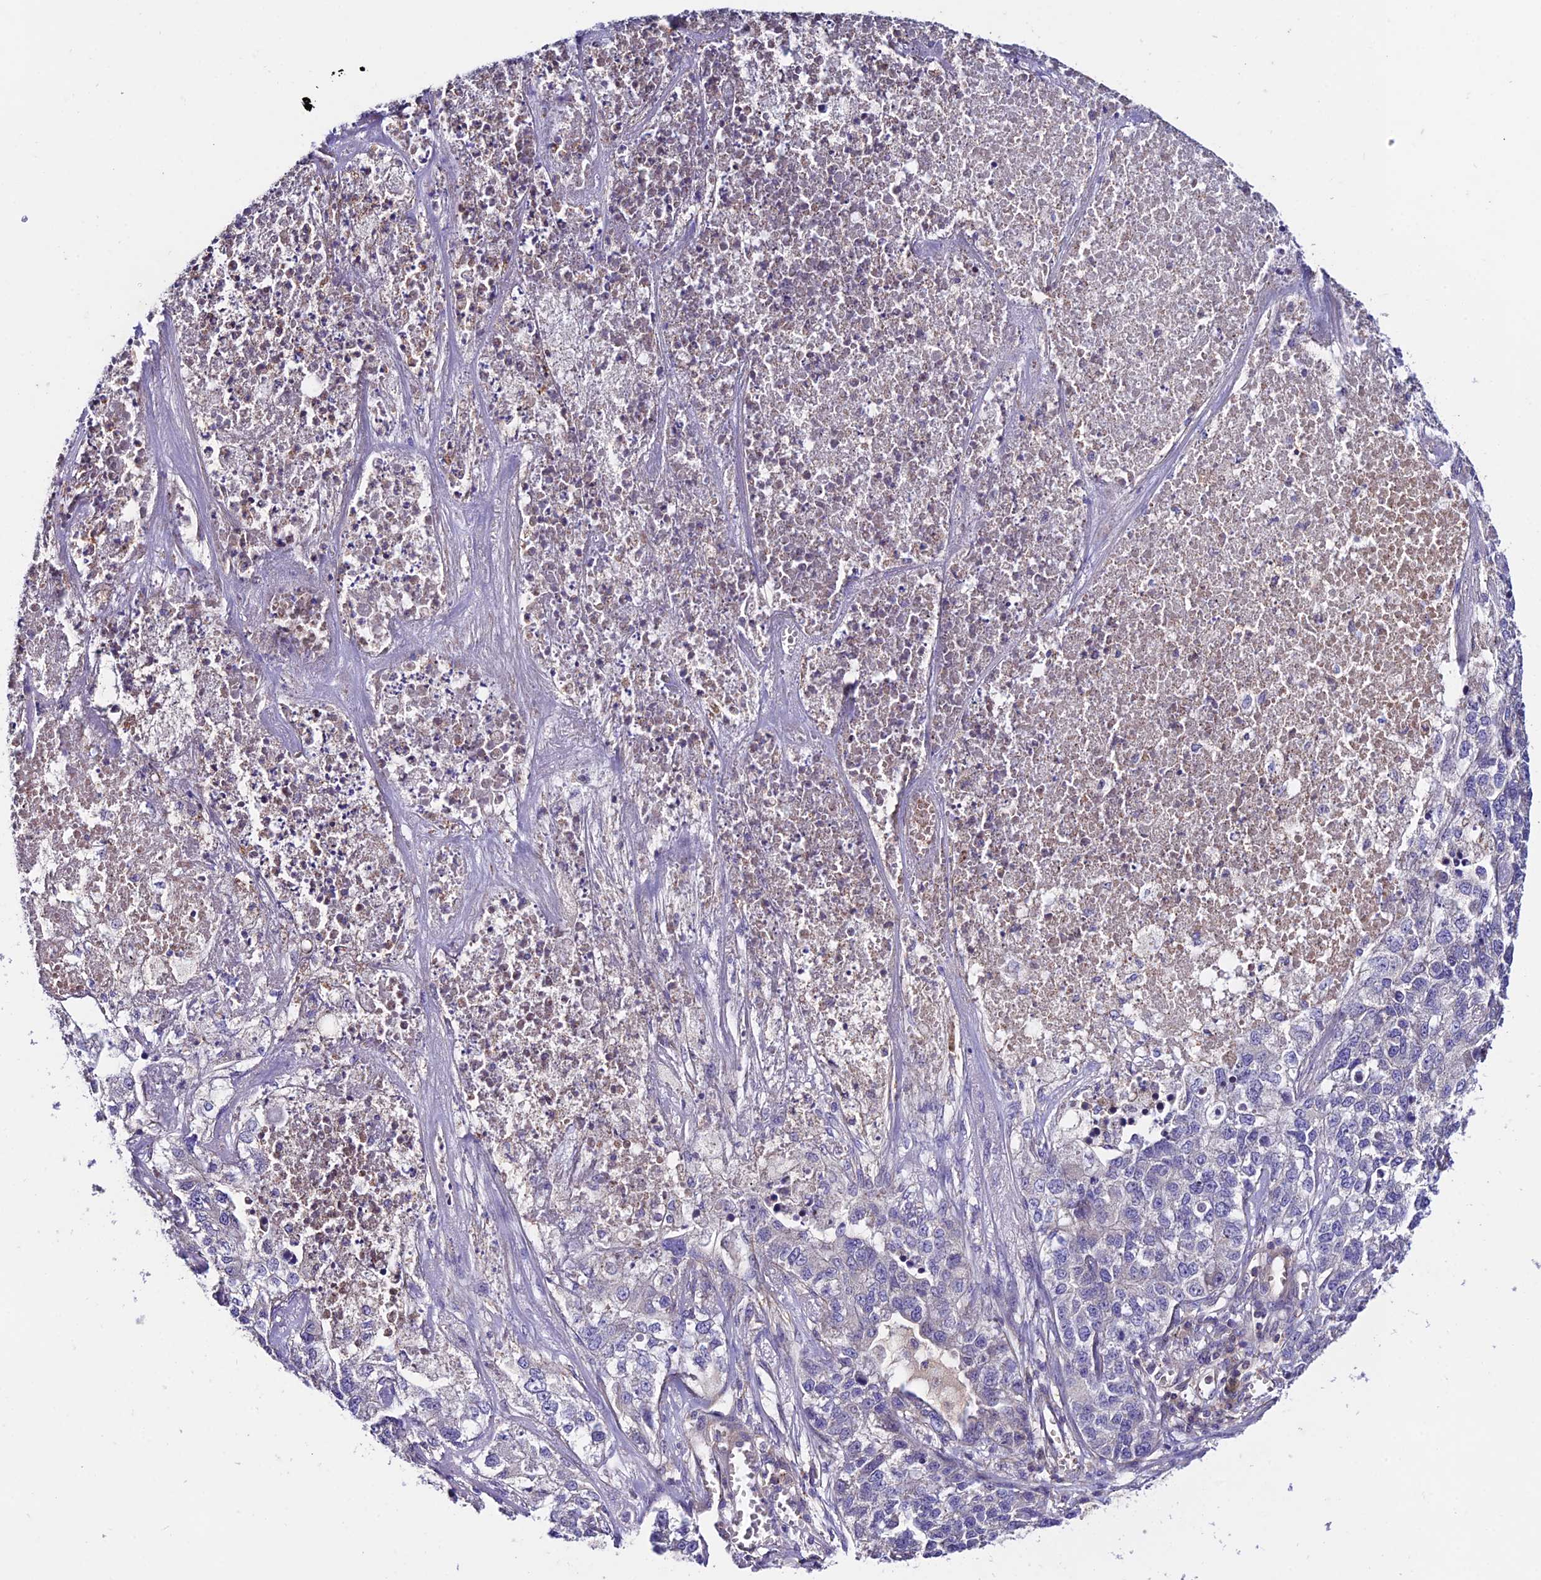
{"staining": {"intensity": "negative", "quantity": "none", "location": "none"}, "tissue": "lung cancer", "cell_type": "Tumor cells", "image_type": "cancer", "snomed": [{"axis": "morphology", "description": "Adenocarcinoma, NOS"}, {"axis": "topography", "description": "Lung"}], "caption": "Immunohistochemistry photomicrograph of lung adenocarcinoma stained for a protein (brown), which shows no positivity in tumor cells.", "gene": "BRME1", "patient": {"sex": "male", "age": 49}}